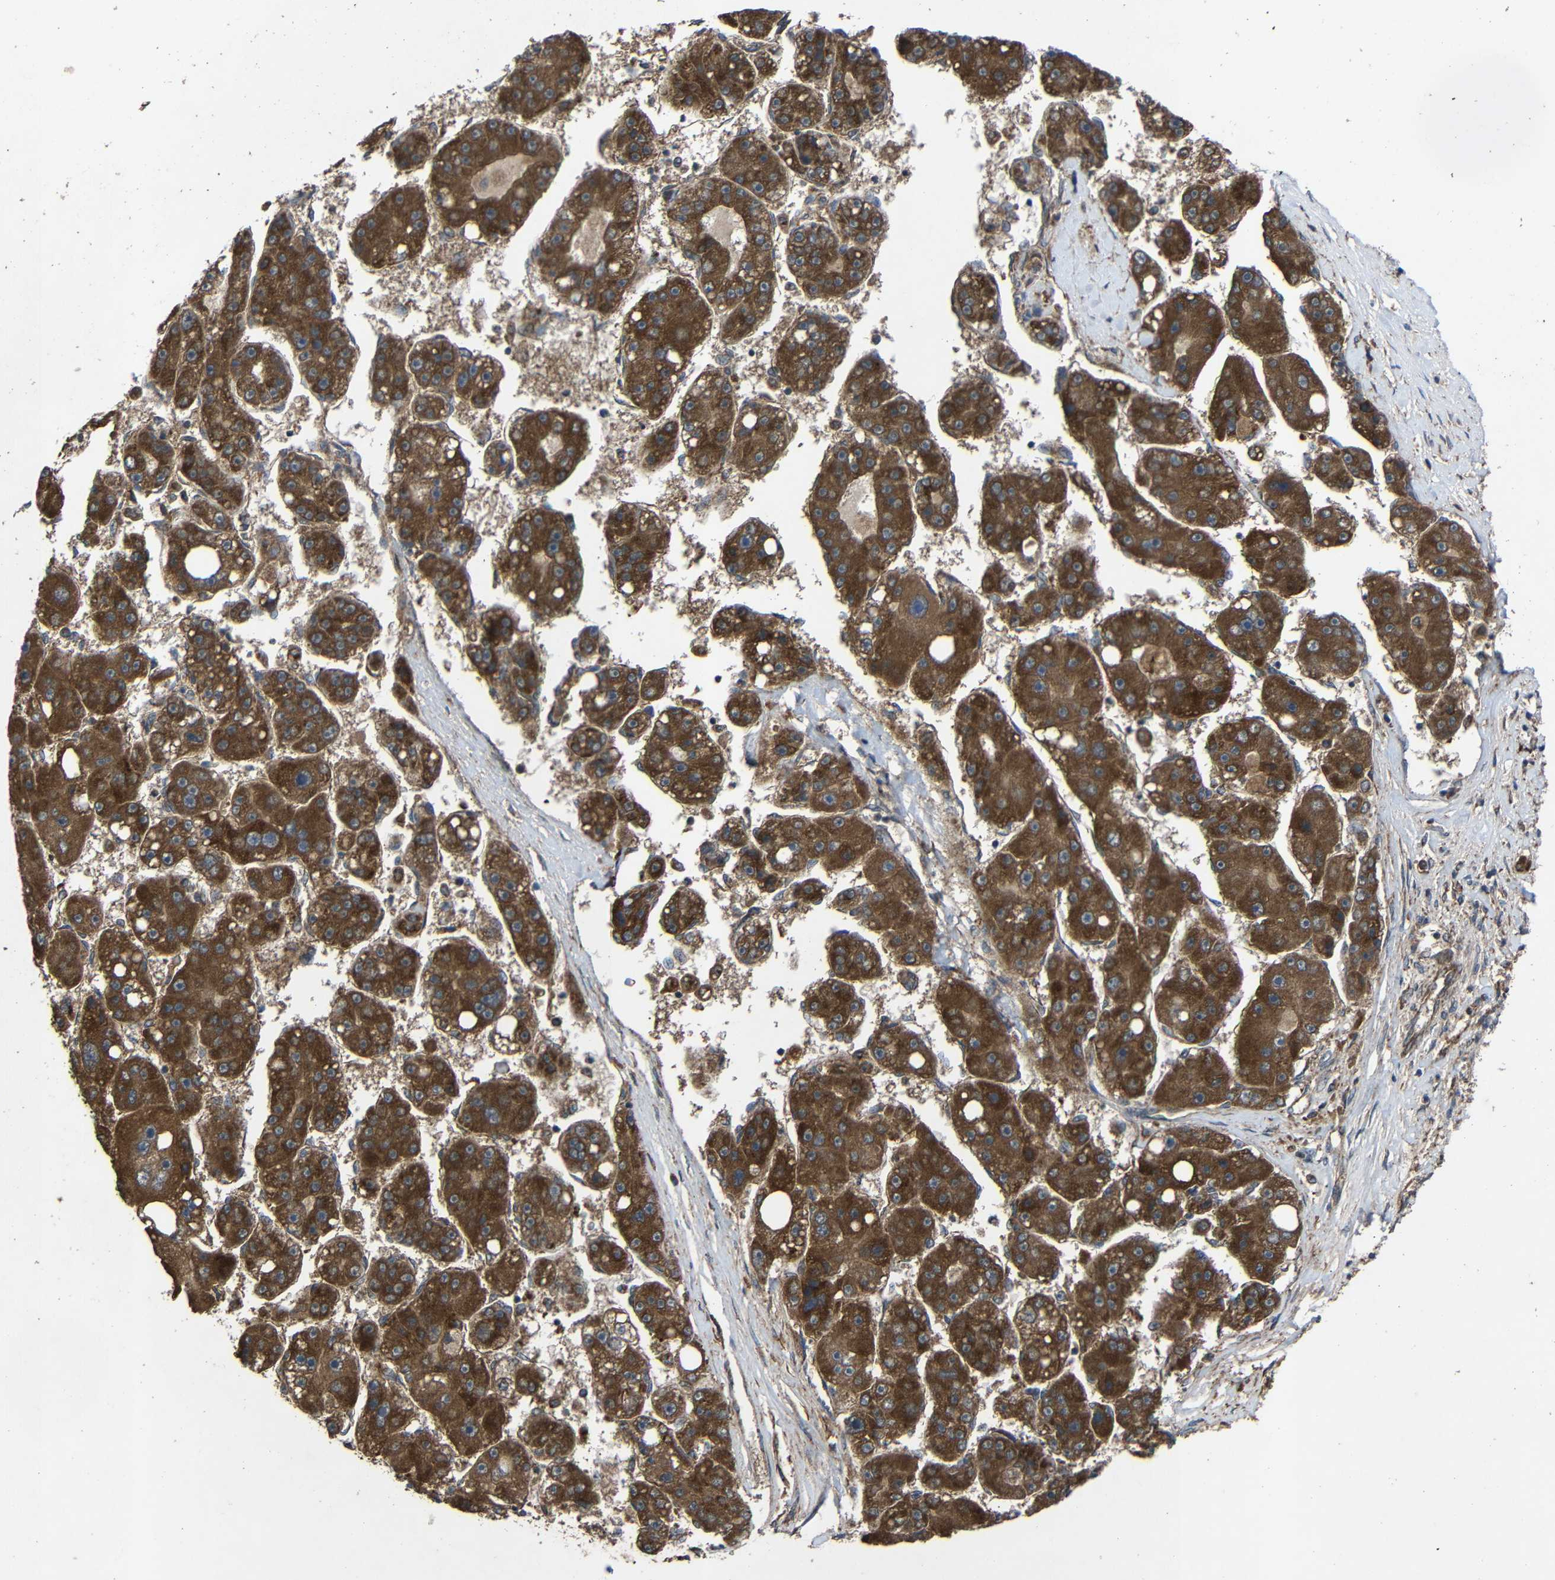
{"staining": {"intensity": "strong", "quantity": ">75%", "location": "cytoplasmic/membranous"}, "tissue": "liver cancer", "cell_type": "Tumor cells", "image_type": "cancer", "snomed": [{"axis": "morphology", "description": "Carcinoma, Hepatocellular, NOS"}, {"axis": "topography", "description": "Liver"}], "caption": "Tumor cells reveal strong cytoplasmic/membranous positivity in approximately >75% of cells in liver hepatocellular carcinoma.", "gene": "C1GALT1", "patient": {"sex": "female", "age": 61}}